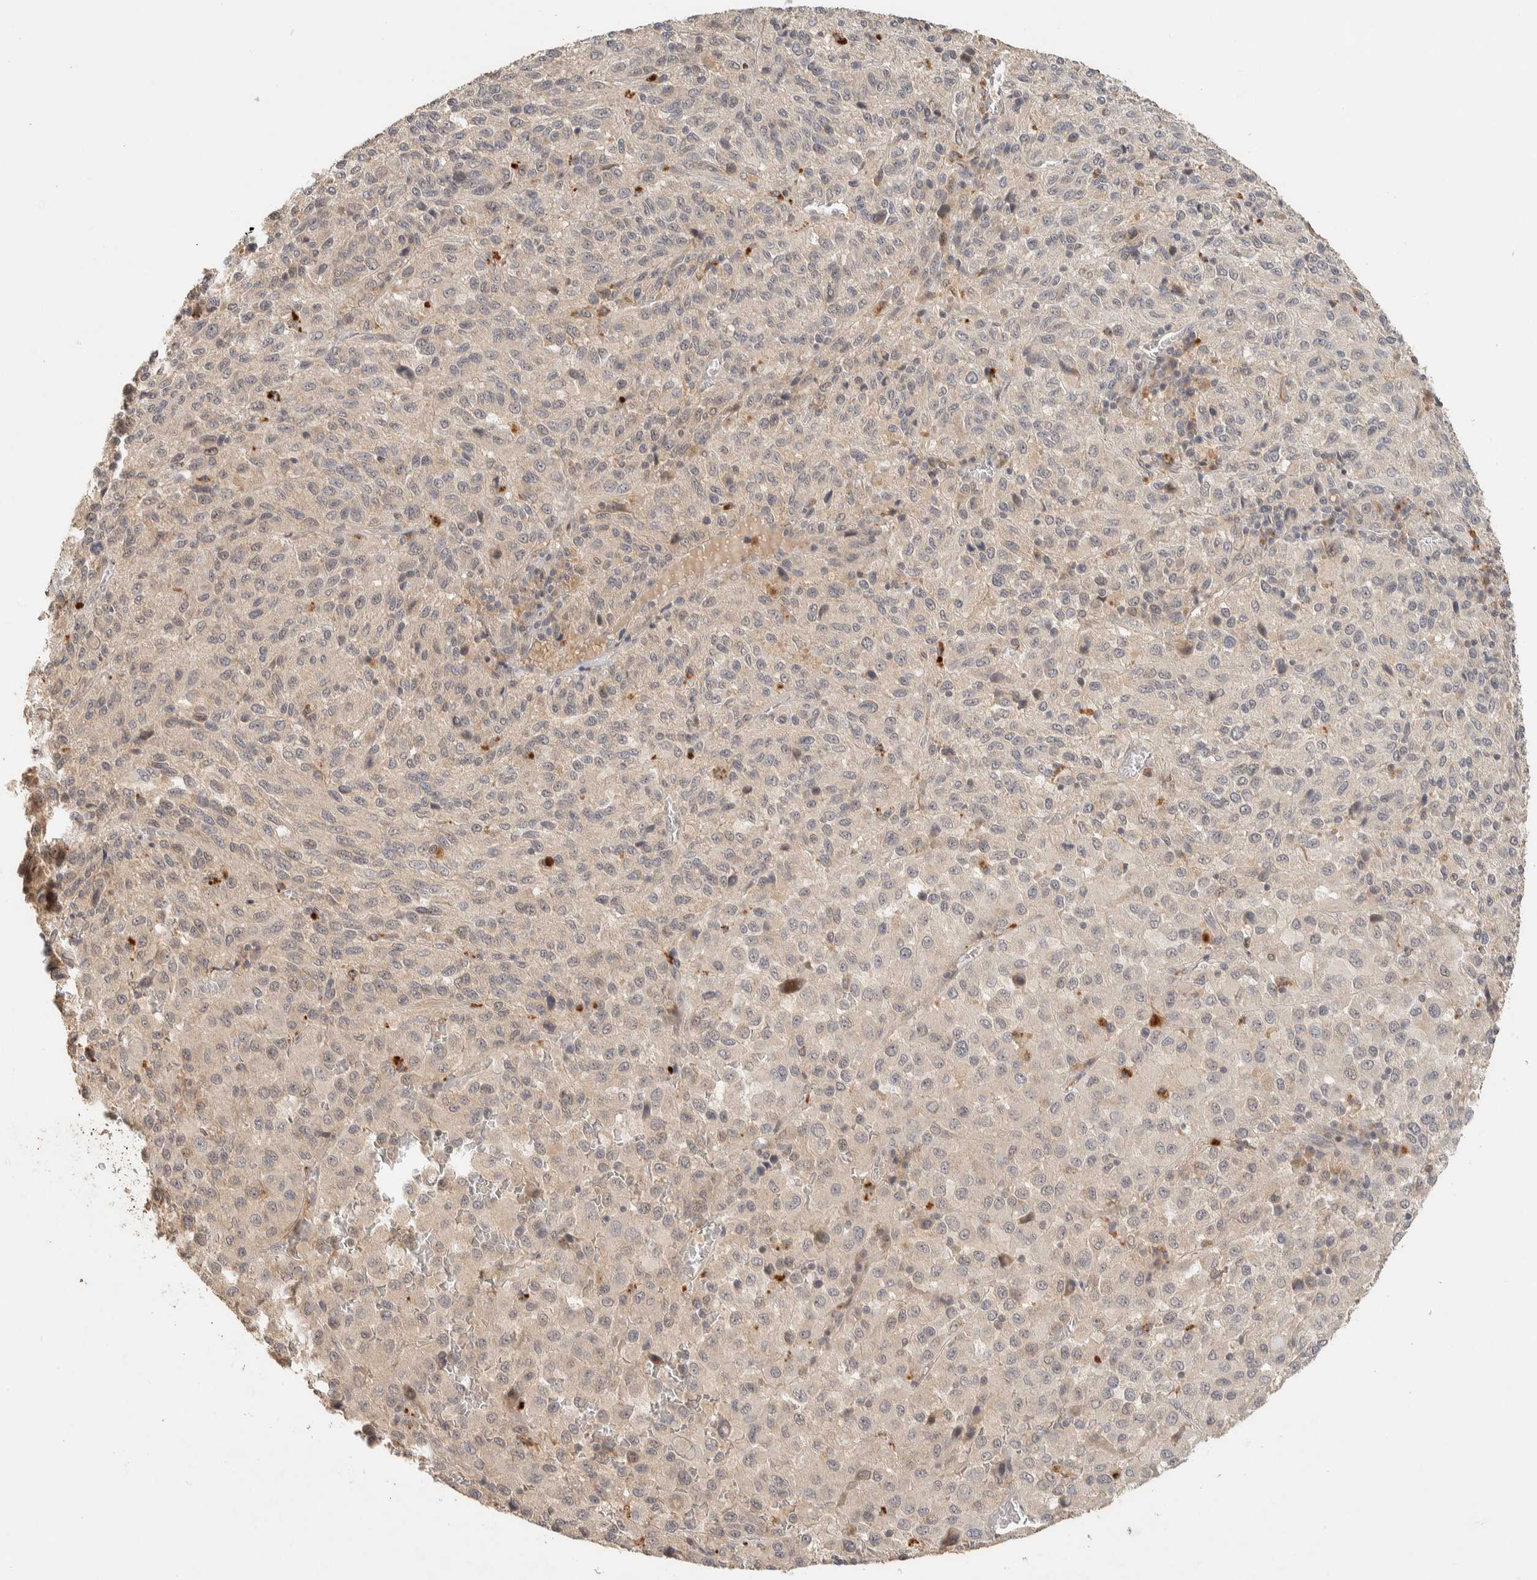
{"staining": {"intensity": "negative", "quantity": "none", "location": "none"}, "tissue": "melanoma", "cell_type": "Tumor cells", "image_type": "cancer", "snomed": [{"axis": "morphology", "description": "Malignant melanoma, Metastatic site"}, {"axis": "topography", "description": "Lung"}], "caption": "IHC histopathology image of neoplastic tissue: malignant melanoma (metastatic site) stained with DAB (3,3'-diaminobenzidine) shows no significant protein staining in tumor cells. Nuclei are stained in blue.", "gene": "ITPA", "patient": {"sex": "male", "age": 64}}